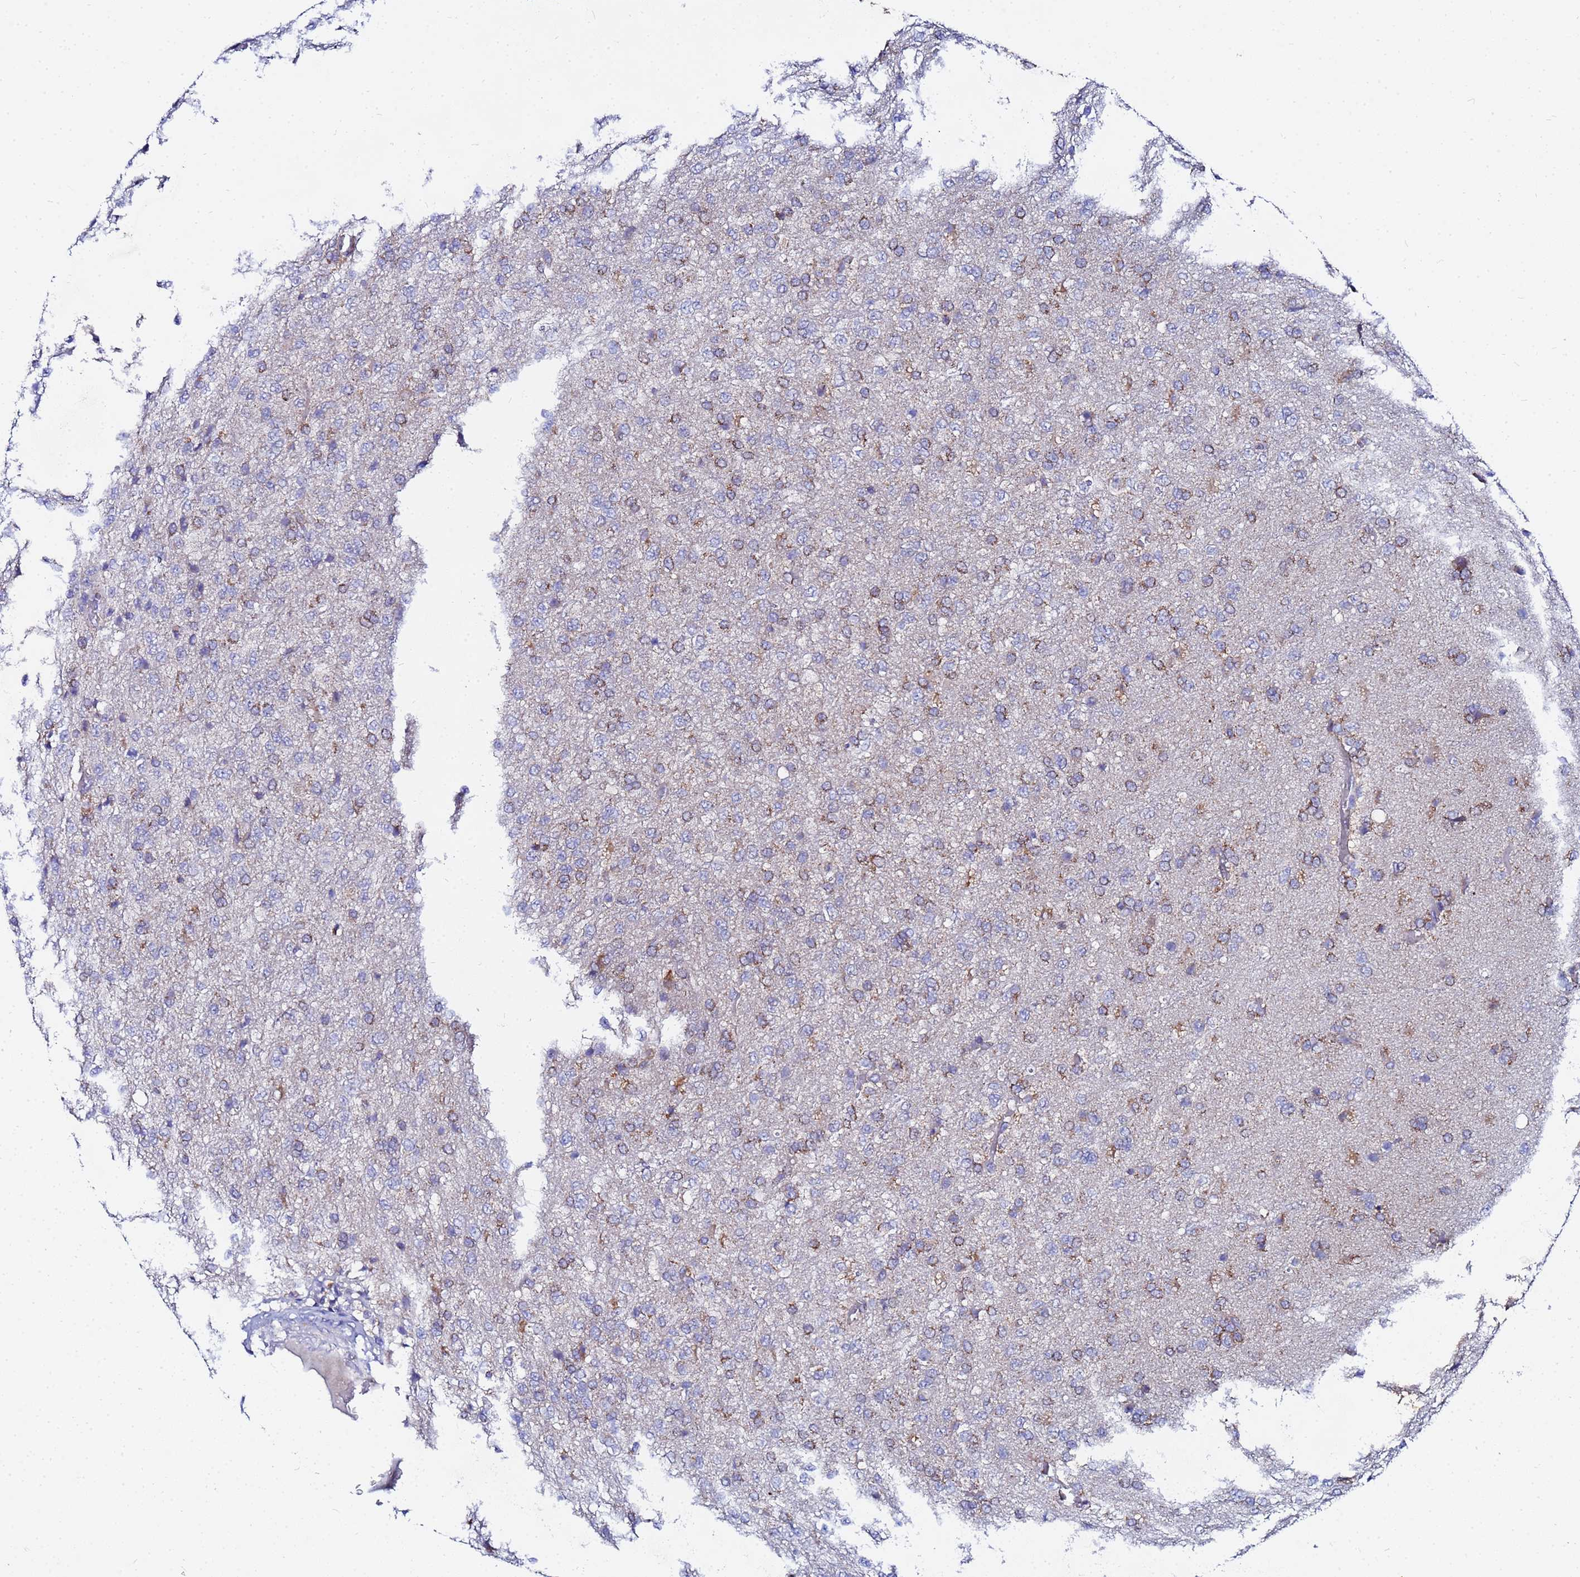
{"staining": {"intensity": "moderate", "quantity": "<25%", "location": "cytoplasmic/membranous"}, "tissue": "glioma", "cell_type": "Tumor cells", "image_type": "cancer", "snomed": [{"axis": "morphology", "description": "Glioma, malignant, High grade"}, {"axis": "topography", "description": "Brain"}], "caption": "Immunohistochemical staining of human glioma reveals low levels of moderate cytoplasmic/membranous protein staining in approximately <25% of tumor cells.", "gene": "FAHD2A", "patient": {"sex": "female", "age": 74}}